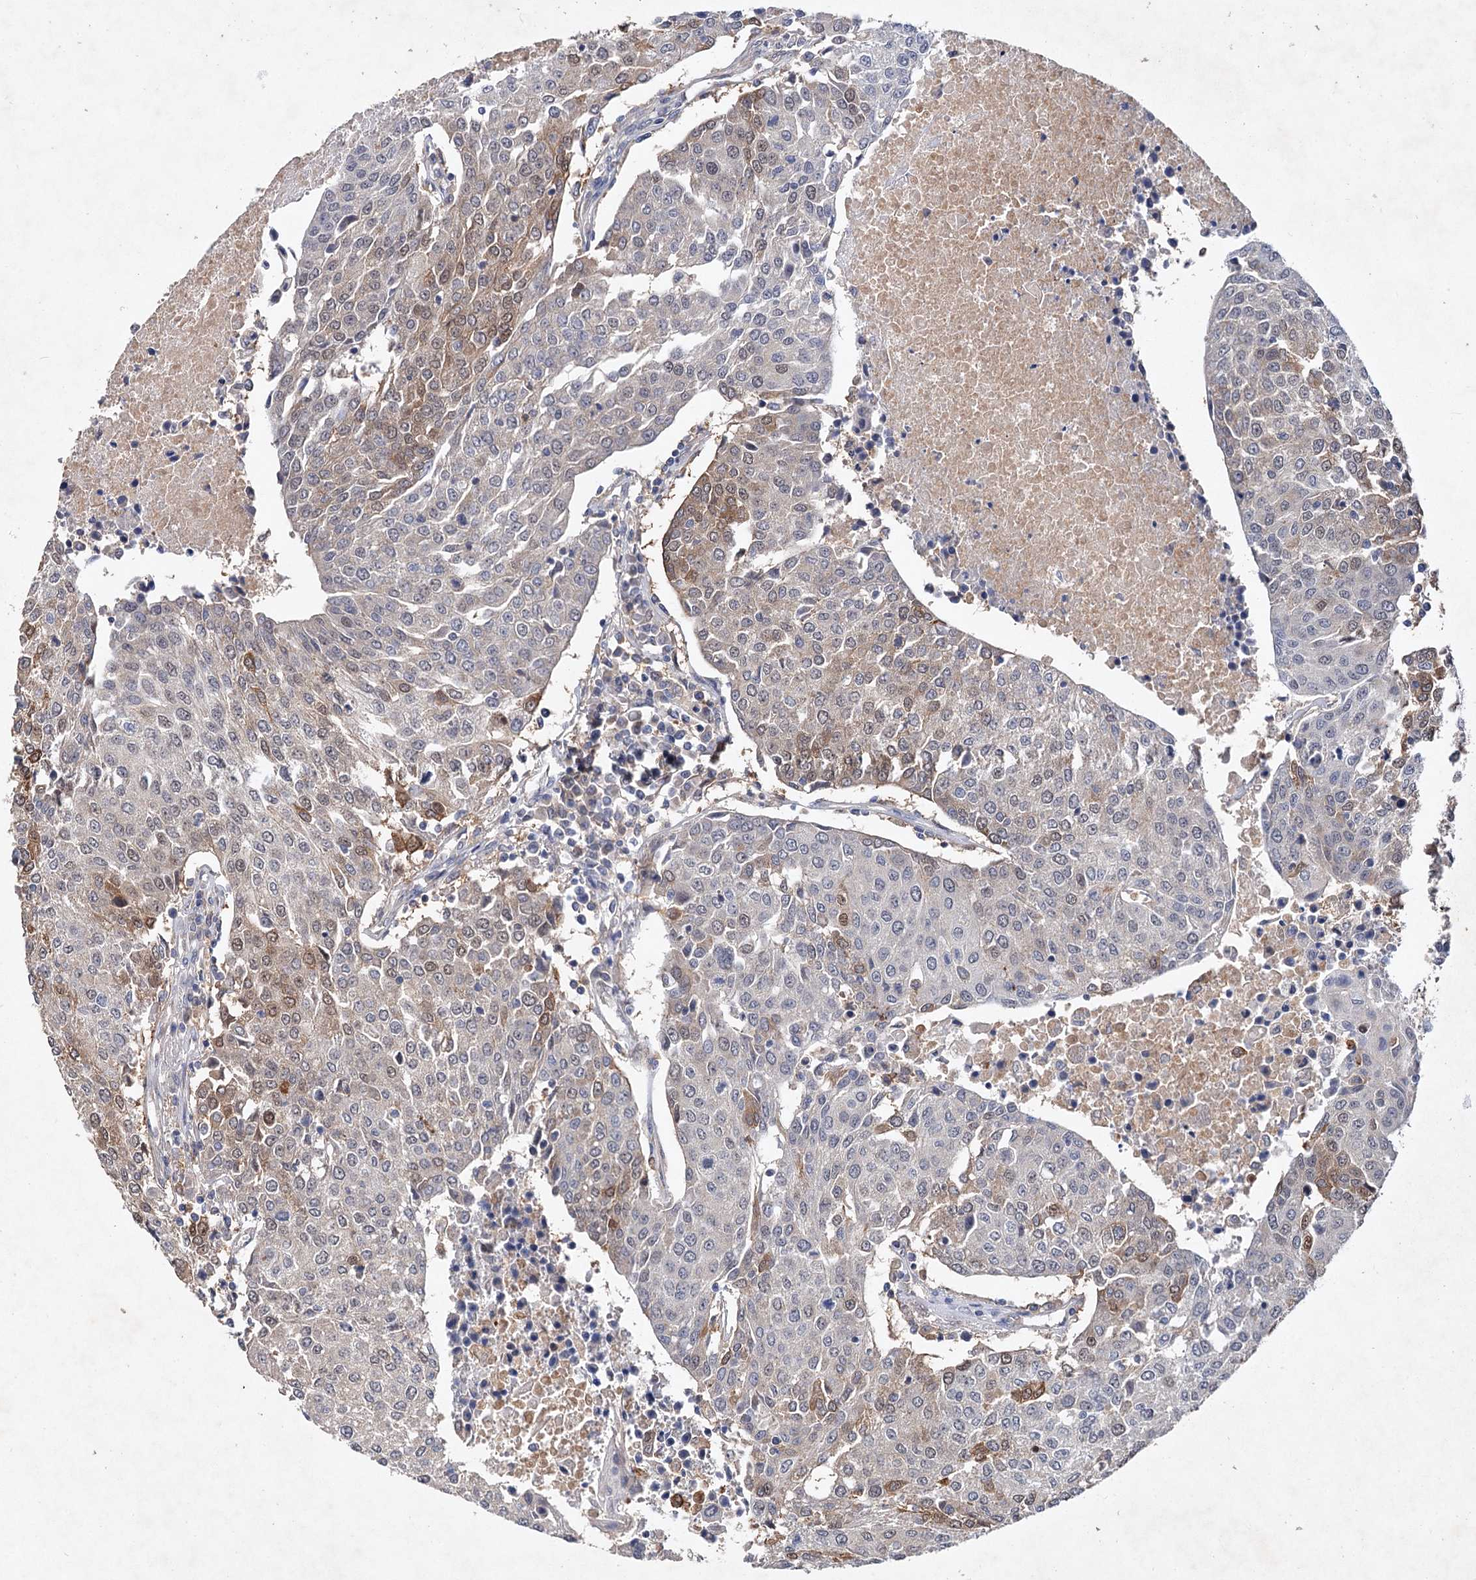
{"staining": {"intensity": "moderate", "quantity": "<25%", "location": "cytoplasmic/membranous,nuclear"}, "tissue": "urothelial cancer", "cell_type": "Tumor cells", "image_type": "cancer", "snomed": [{"axis": "morphology", "description": "Urothelial carcinoma, High grade"}, {"axis": "topography", "description": "Urinary bladder"}], "caption": "Immunohistochemistry (IHC) (DAB (3,3'-diaminobenzidine)) staining of urothelial cancer exhibits moderate cytoplasmic/membranous and nuclear protein positivity in approximately <25% of tumor cells.", "gene": "NUDCD2", "patient": {"sex": "female", "age": 85}}